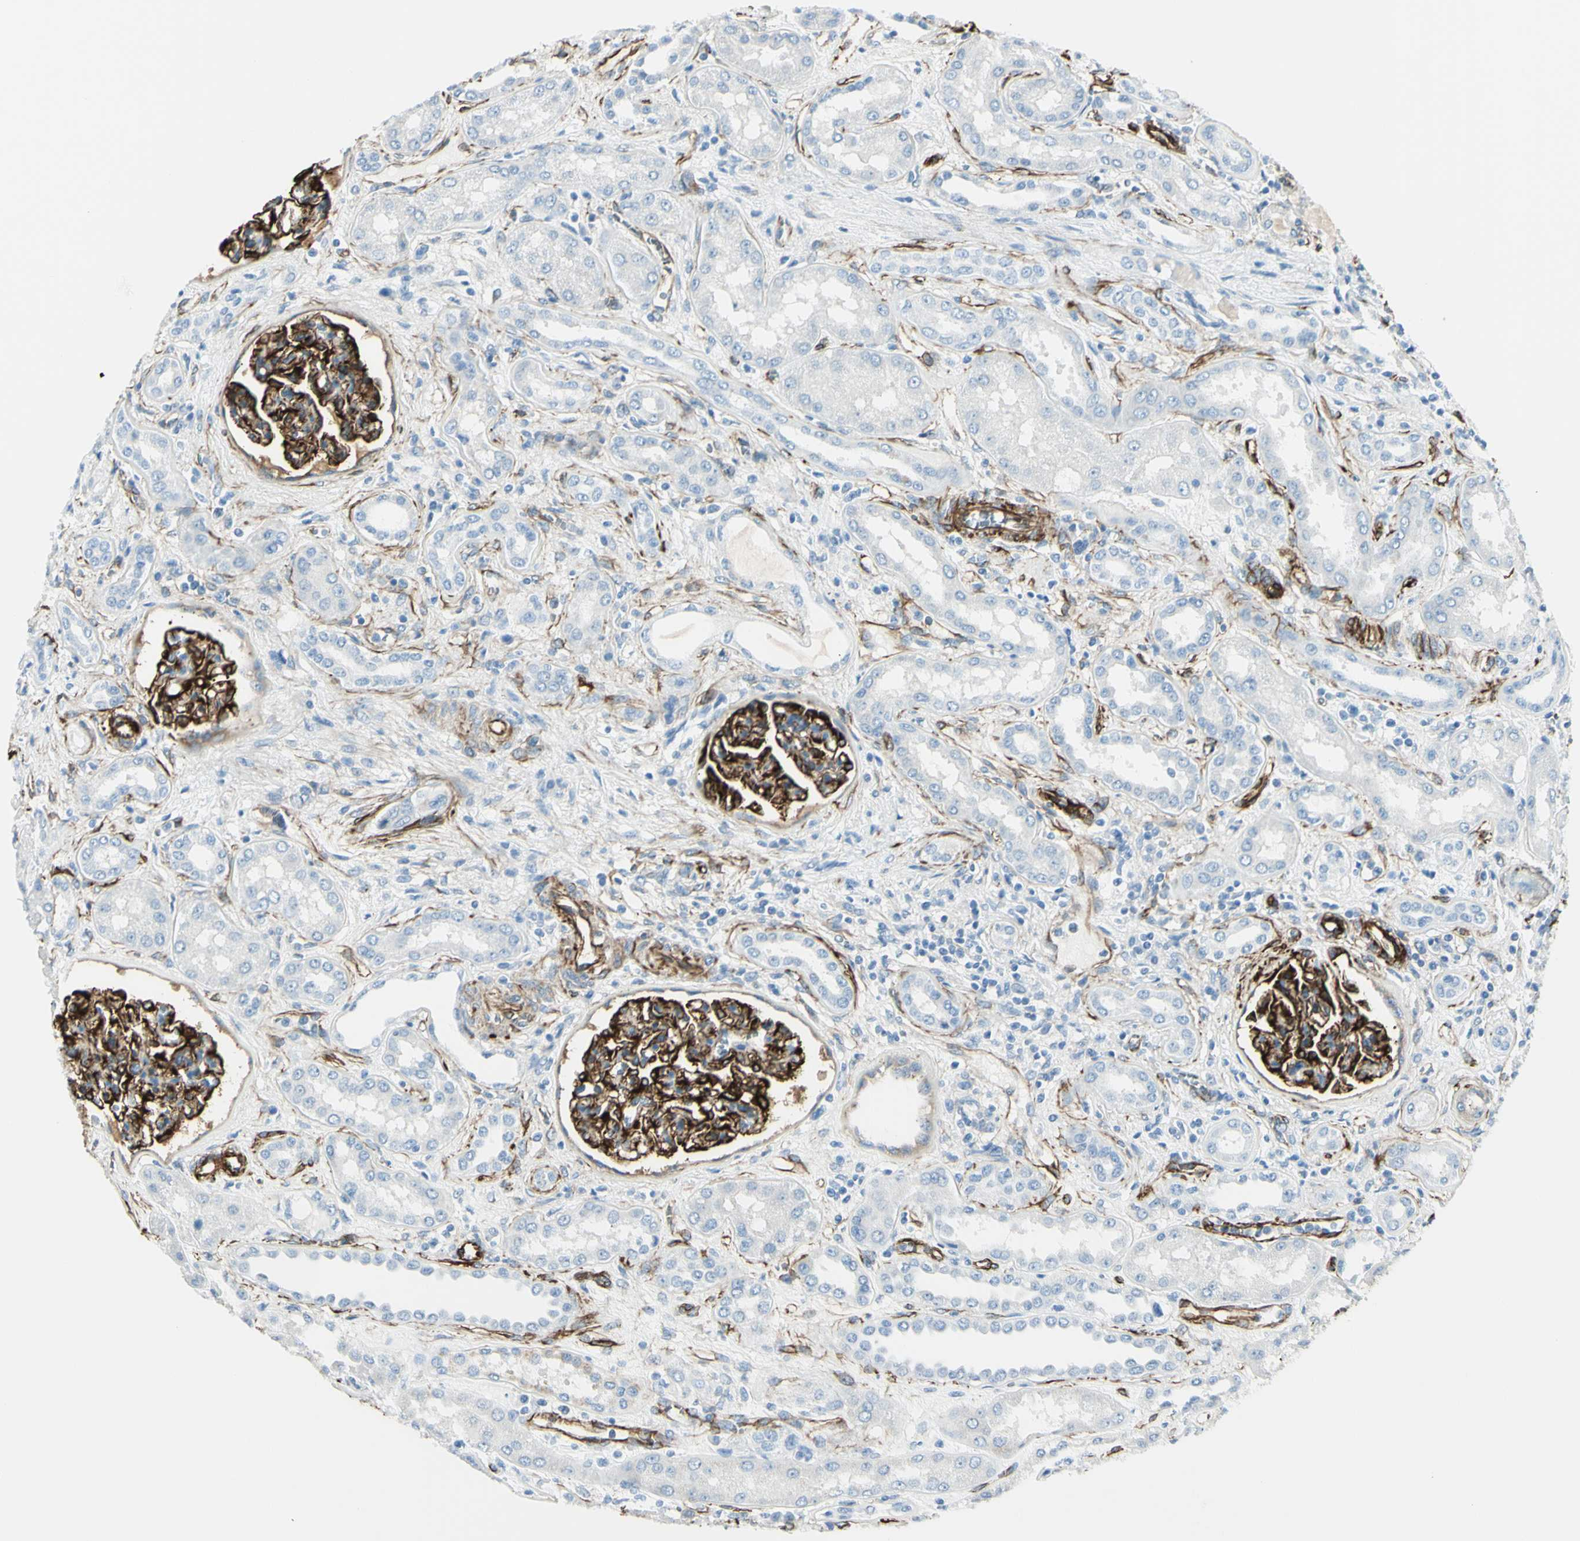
{"staining": {"intensity": "strong", "quantity": ">75%", "location": "cytoplasmic/membranous"}, "tissue": "kidney", "cell_type": "Cells in glomeruli", "image_type": "normal", "snomed": [{"axis": "morphology", "description": "Normal tissue, NOS"}, {"axis": "topography", "description": "Kidney"}], "caption": "A photomicrograph of kidney stained for a protein reveals strong cytoplasmic/membranous brown staining in cells in glomeruli. Using DAB (3,3'-diaminobenzidine) (brown) and hematoxylin (blue) stains, captured at high magnification using brightfield microscopy.", "gene": "PTH2R", "patient": {"sex": "male", "age": 59}}